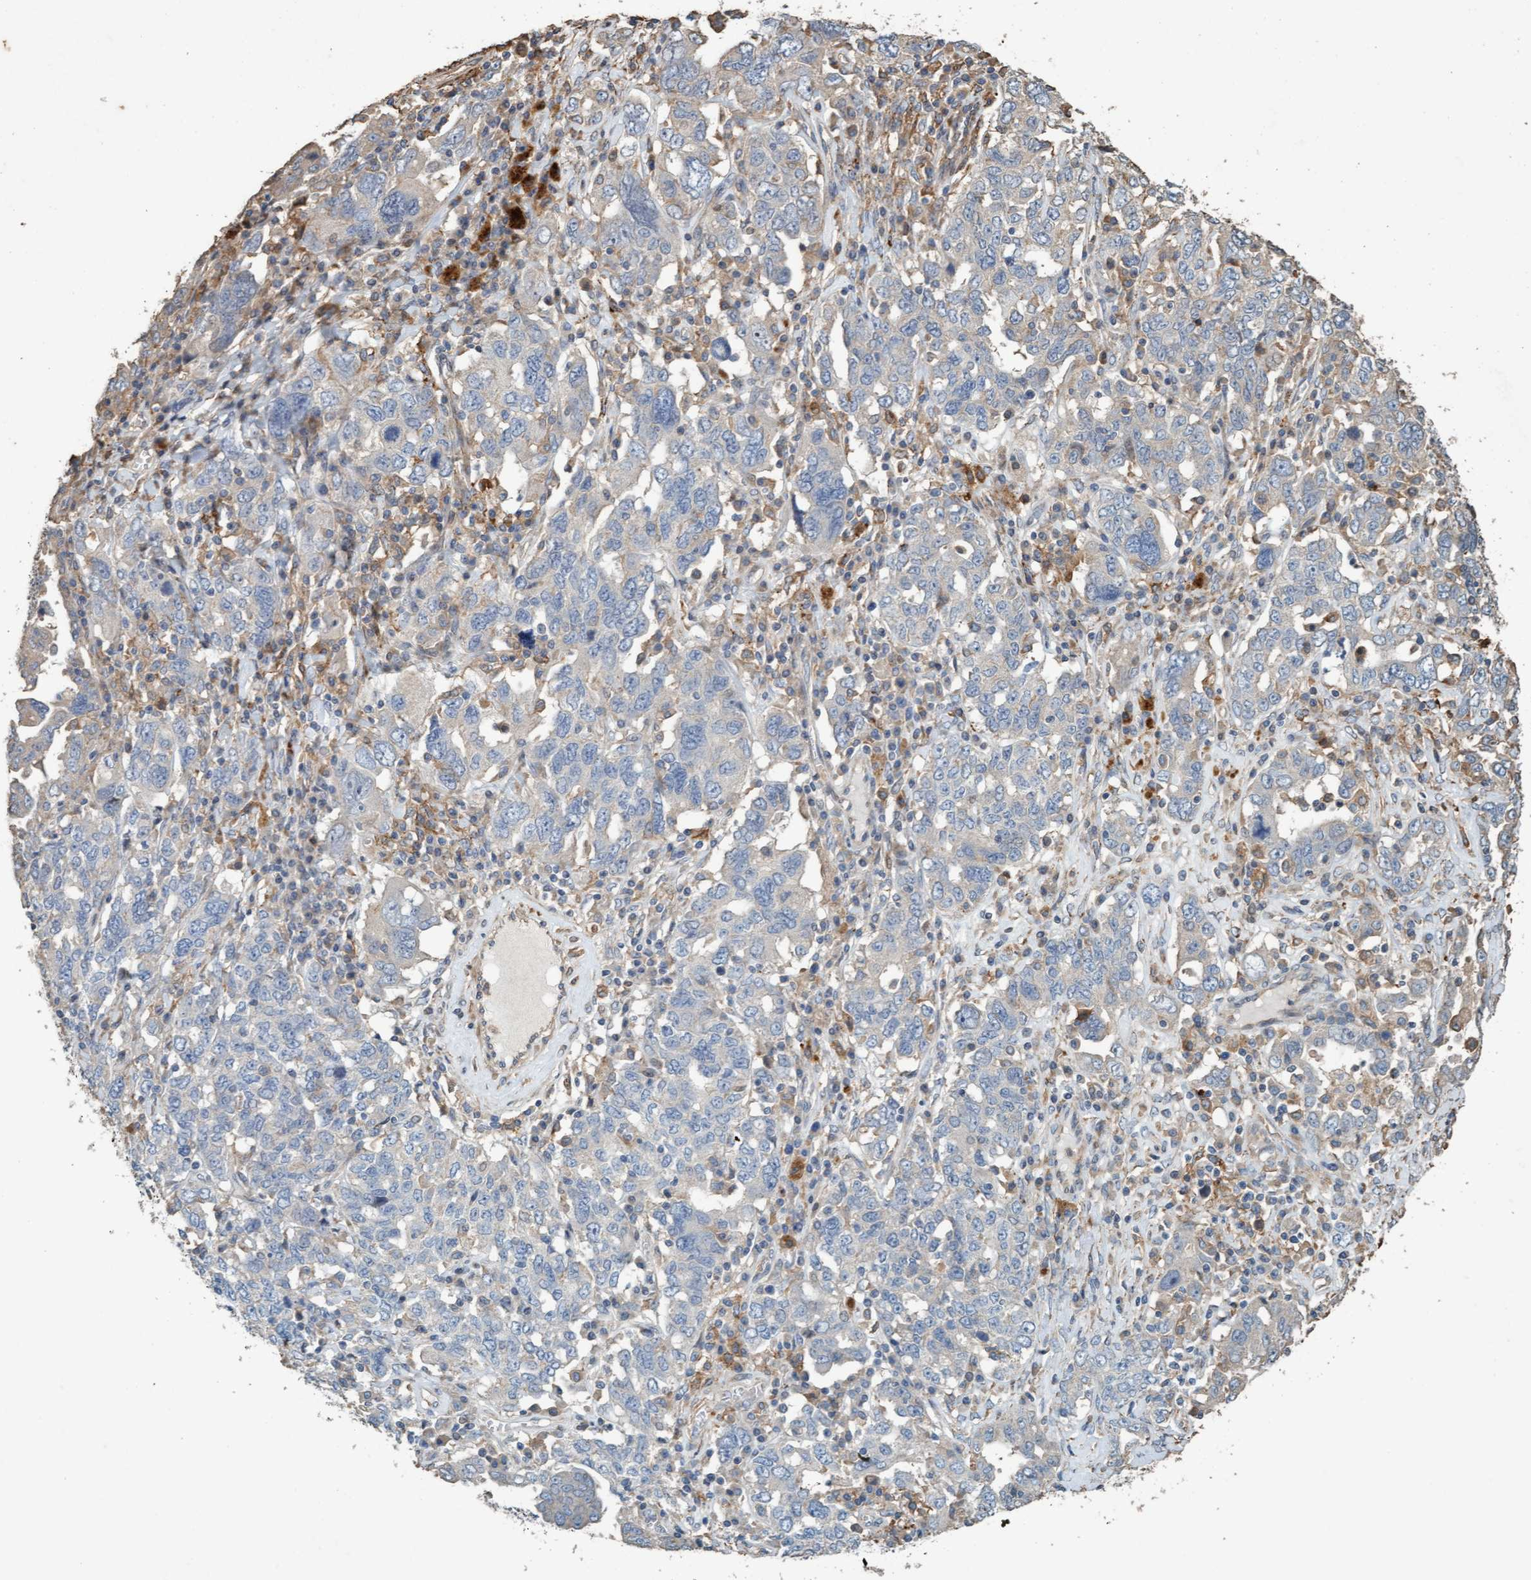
{"staining": {"intensity": "negative", "quantity": "none", "location": "none"}, "tissue": "ovarian cancer", "cell_type": "Tumor cells", "image_type": "cancer", "snomed": [{"axis": "morphology", "description": "Carcinoma, endometroid"}, {"axis": "topography", "description": "Ovary"}], "caption": "IHC photomicrograph of endometroid carcinoma (ovarian) stained for a protein (brown), which reveals no expression in tumor cells. (Brightfield microscopy of DAB immunohistochemistry at high magnification).", "gene": "LONRF1", "patient": {"sex": "female", "age": 62}}